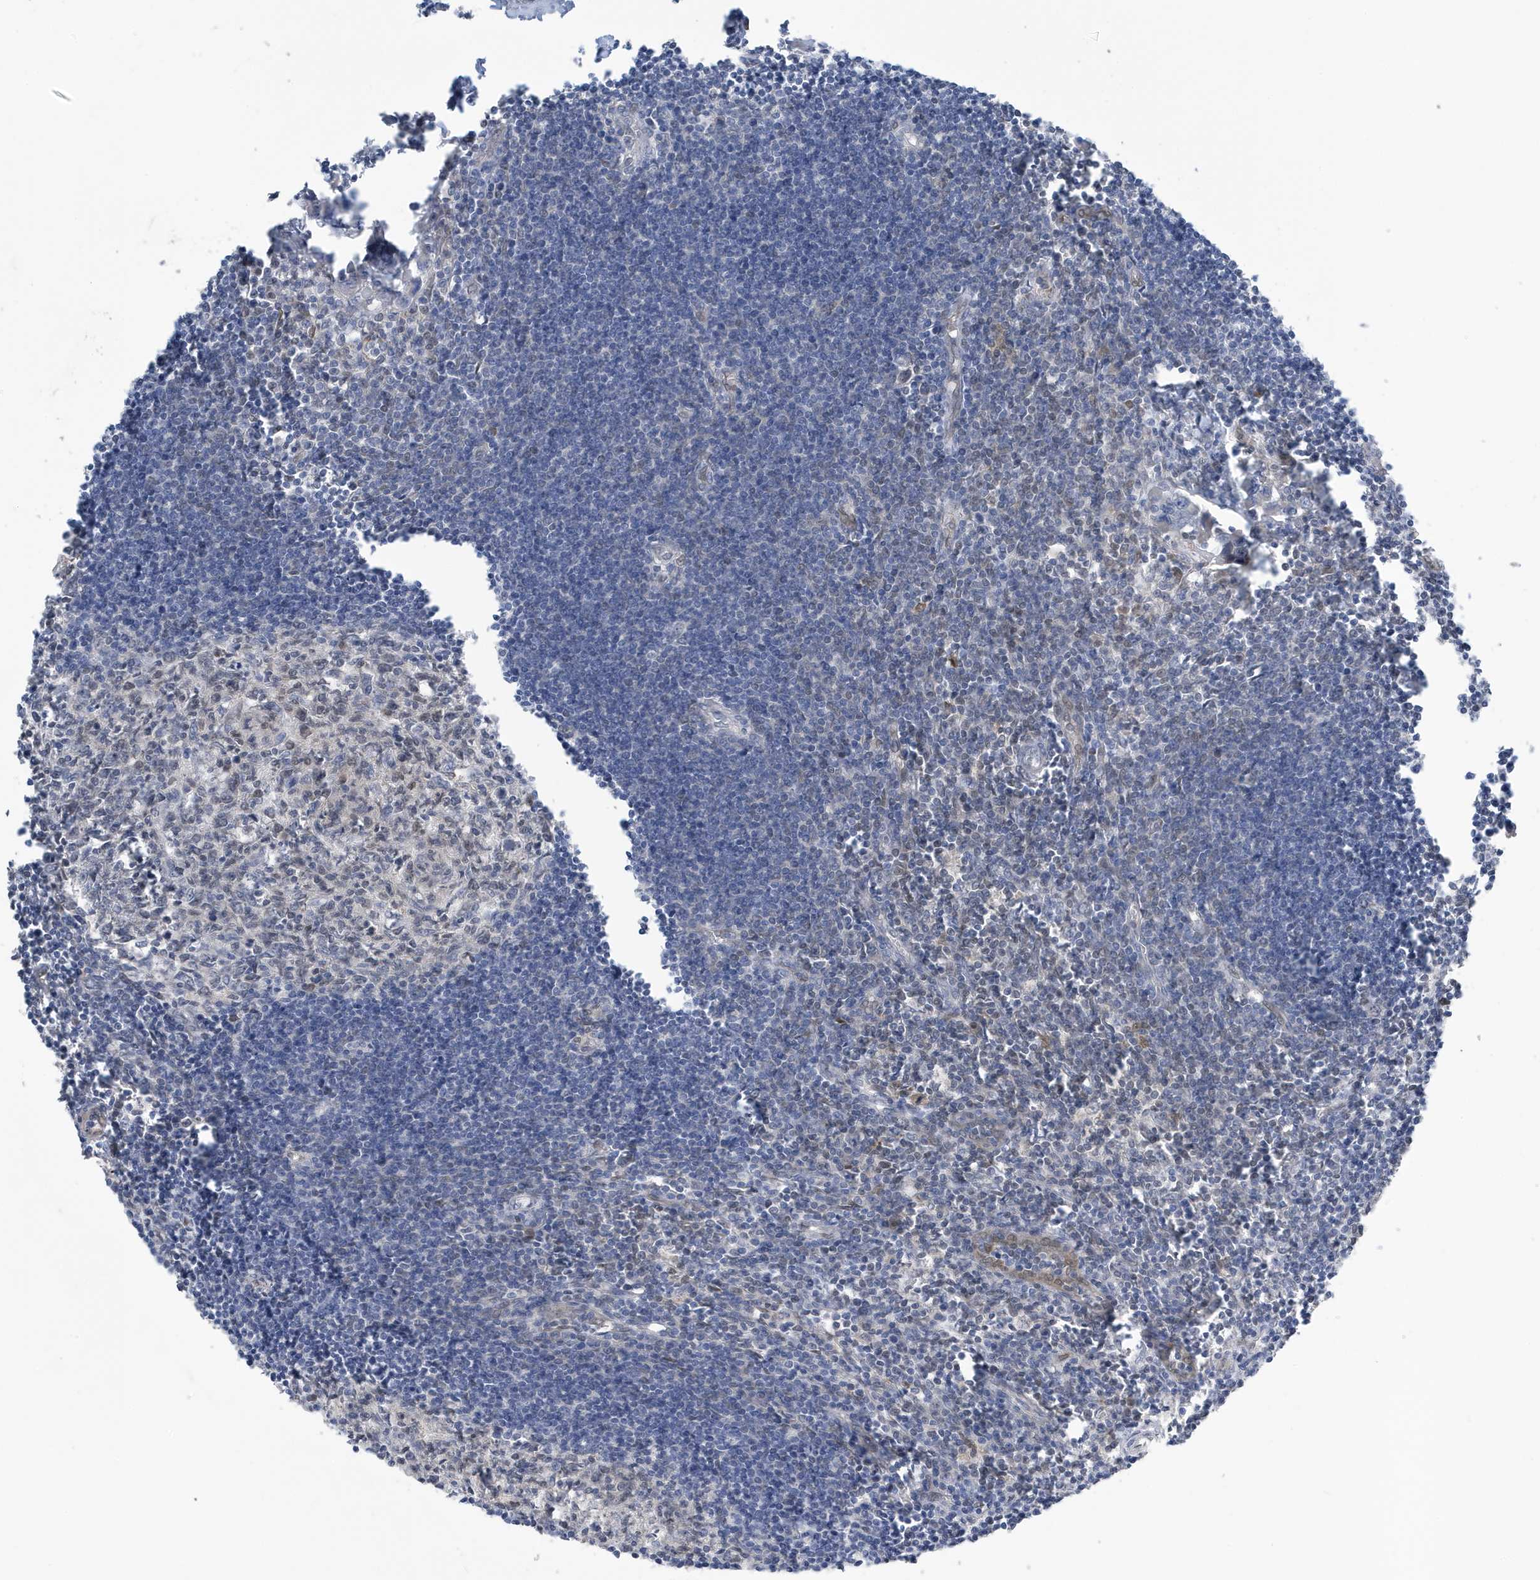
{"staining": {"intensity": "moderate", "quantity": "25%-75%", "location": "nuclear"}, "tissue": "lymph node", "cell_type": "Germinal center cells", "image_type": "normal", "snomed": [{"axis": "morphology", "description": "Normal tissue, NOS"}, {"axis": "morphology", "description": "Malignant melanoma, Metastatic site"}, {"axis": "topography", "description": "Lymph node"}], "caption": "A photomicrograph of human lymph node stained for a protein displays moderate nuclear brown staining in germinal center cells. (Brightfield microscopy of DAB IHC at high magnification).", "gene": "NCOA7", "patient": {"sex": "male", "age": 41}}